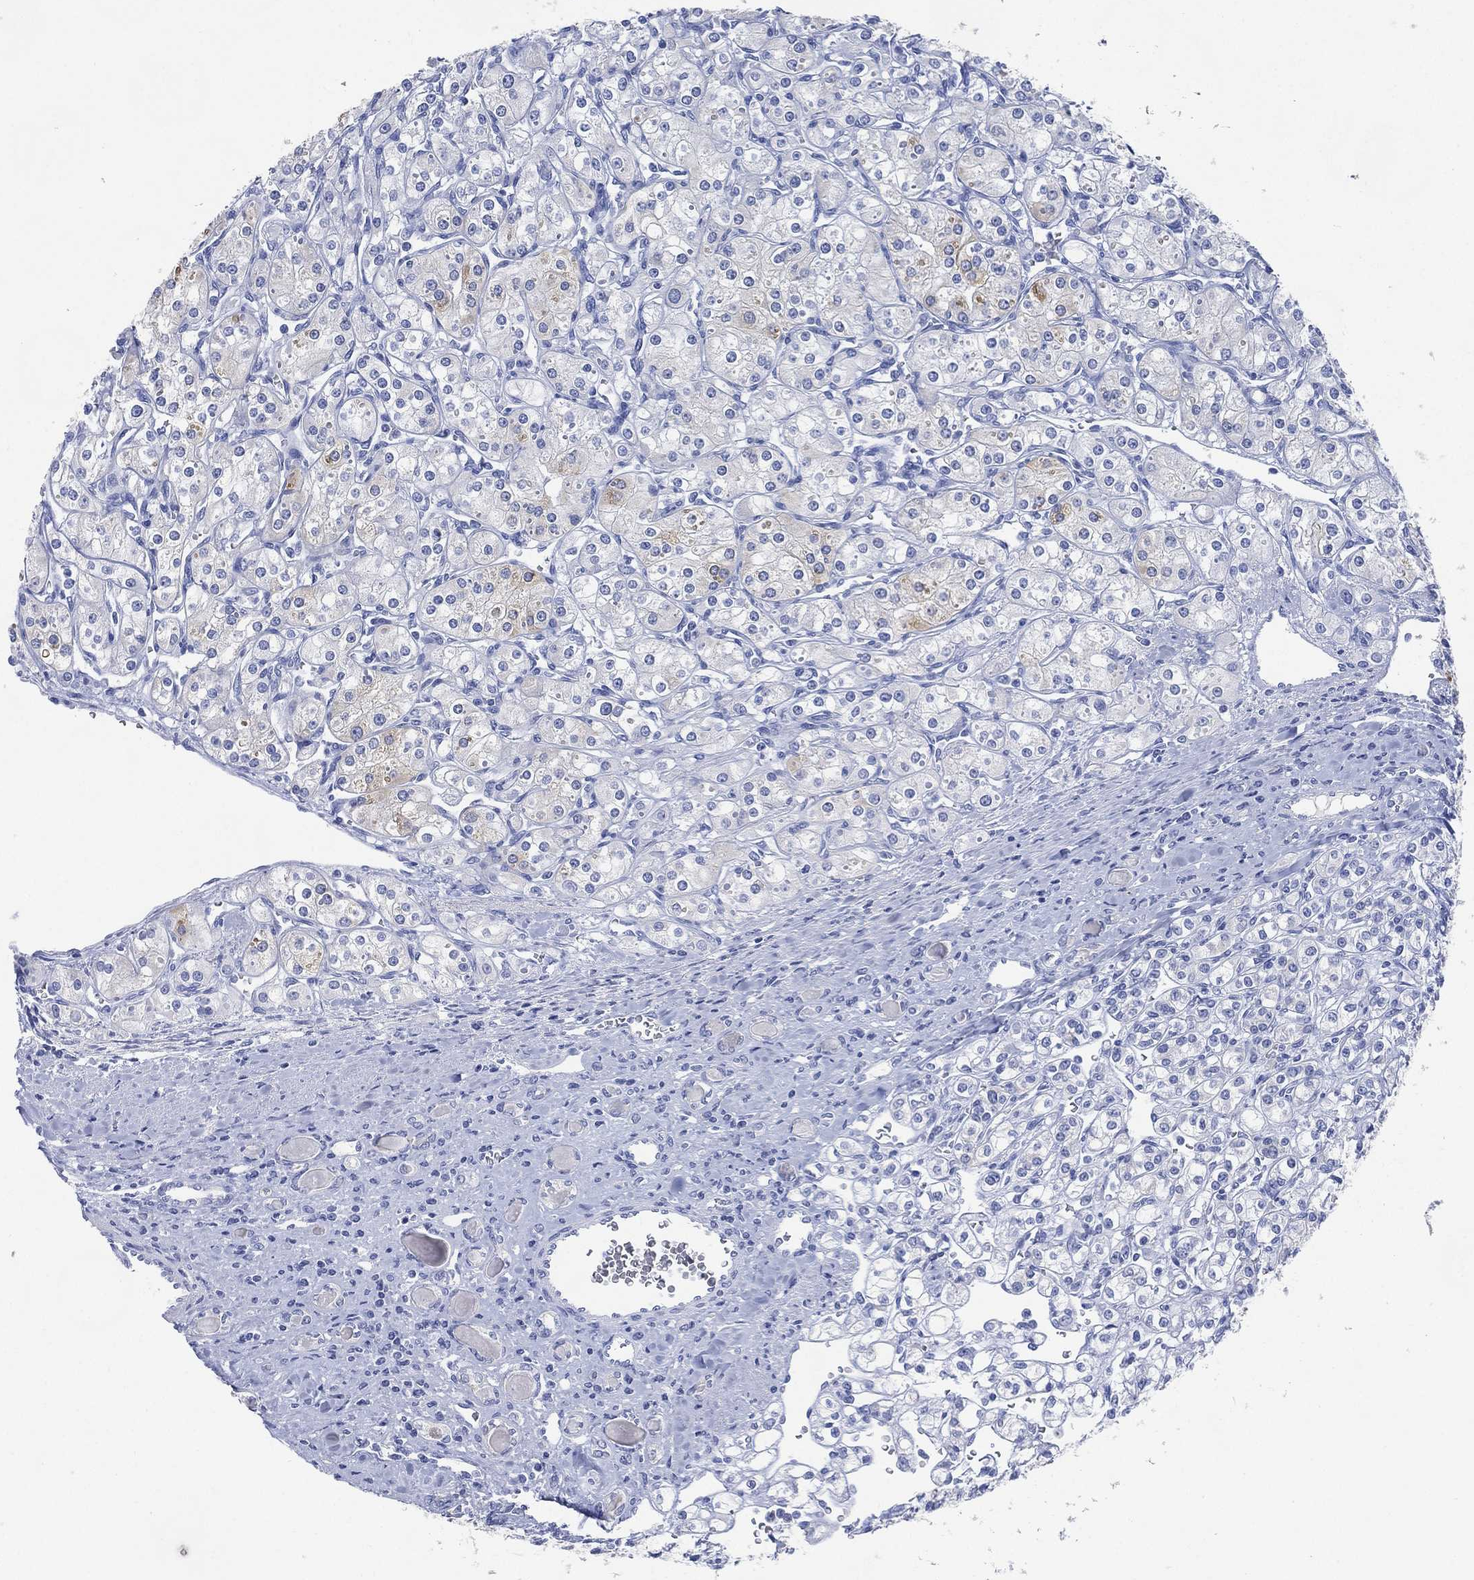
{"staining": {"intensity": "negative", "quantity": "none", "location": "none"}, "tissue": "renal cancer", "cell_type": "Tumor cells", "image_type": "cancer", "snomed": [{"axis": "morphology", "description": "Adenocarcinoma, NOS"}, {"axis": "topography", "description": "Kidney"}], "caption": "IHC histopathology image of adenocarcinoma (renal) stained for a protein (brown), which exhibits no expression in tumor cells. (Immunohistochemistry (ihc), brightfield microscopy, high magnification).", "gene": "FMO1", "patient": {"sex": "male", "age": 77}}